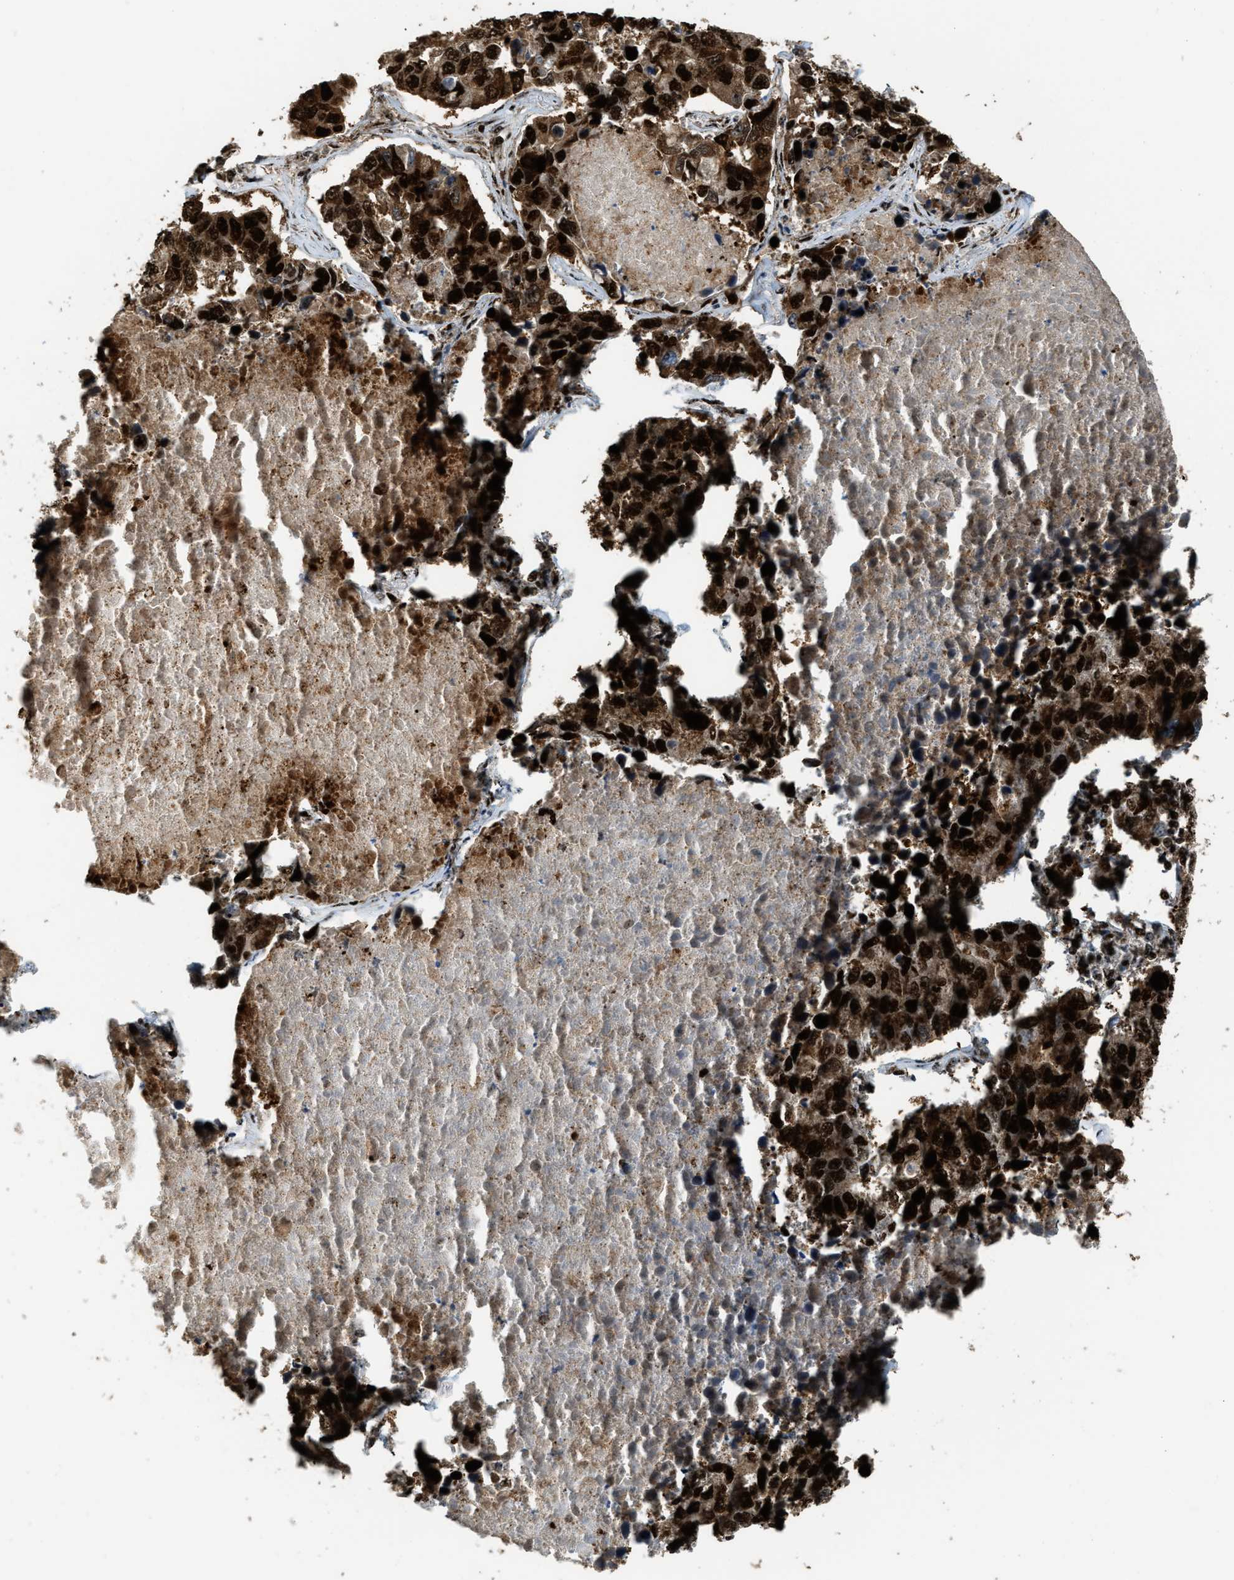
{"staining": {"intensity": "strong", "quantity": ">75%", "location": "cytoplasmic/membranous,nuclear"}, "tissue": "lung cancer", "cell_type": "Tumor cells", "image_type": "cancer", "snomed": [{"axis": "morphology", "description": "Adenocarcinoma, NOS"}, {"axis": "topography", "description": "Lung"}], "caption": "DAB (3,3'-diaminobenzidine) immunohistochemical staining of human adenocarcinoma (lung) reveals strong cytoplasmic/membranous and nuclear protein positivity in about >75% of tumor cells.", "gene": "ZNF687", "patient": {"sex": "male", "age": 64}}